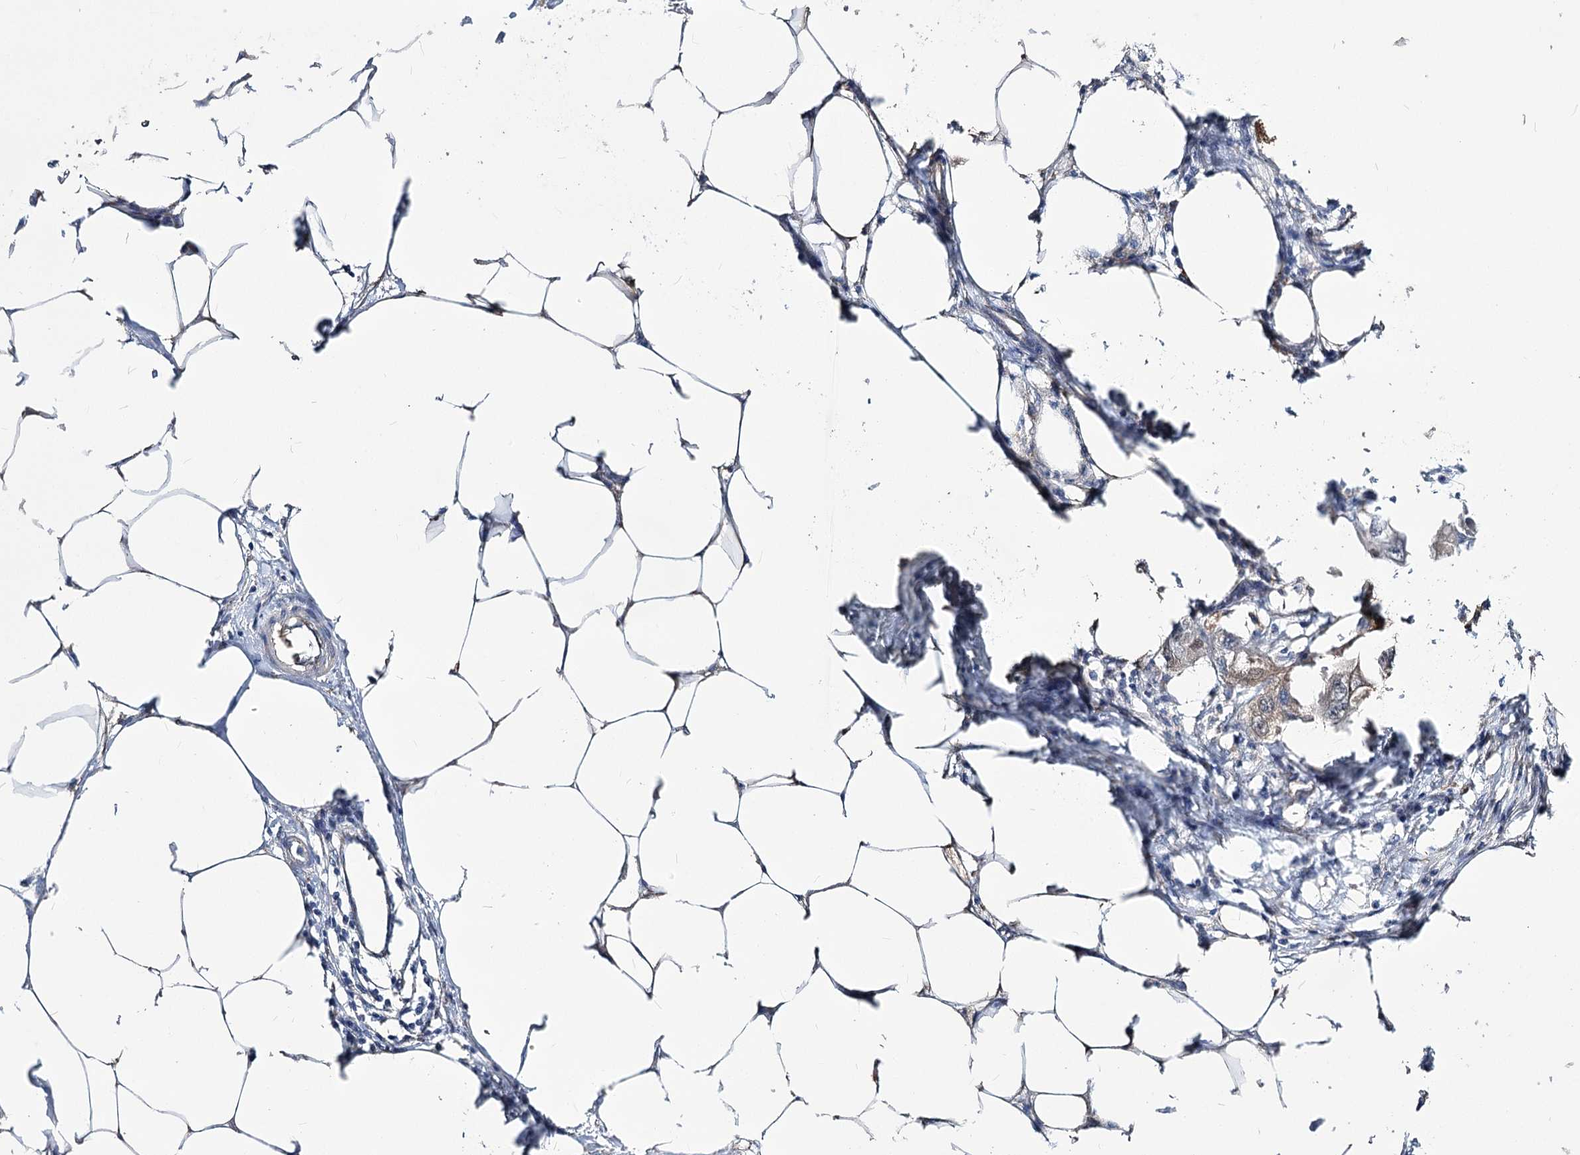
{"staining": {"intensity": "negative", "quantity": "none", "location": "none"}, "tissue": "endometrial cancer", "cell_type": "Tumor cells", "image_type": "cancer", "snomed": [{"axis": "morphology", "description": "Adenocarcinoma, NOS"}, {"axis": "morphology", "description": "Adenocarcinoma, metastatic, NOS"}, {"axis": "topography", "description": "Adipose tissue"}, {"axis": "topography", "description": "Endometrium"}], "caption": "There is no significant positivity in tumor cells of endometrial cancer (metastatic adenocarcinoma).", "gene": "RMDN2", "patient": {"sex": "female", "age": 67}}